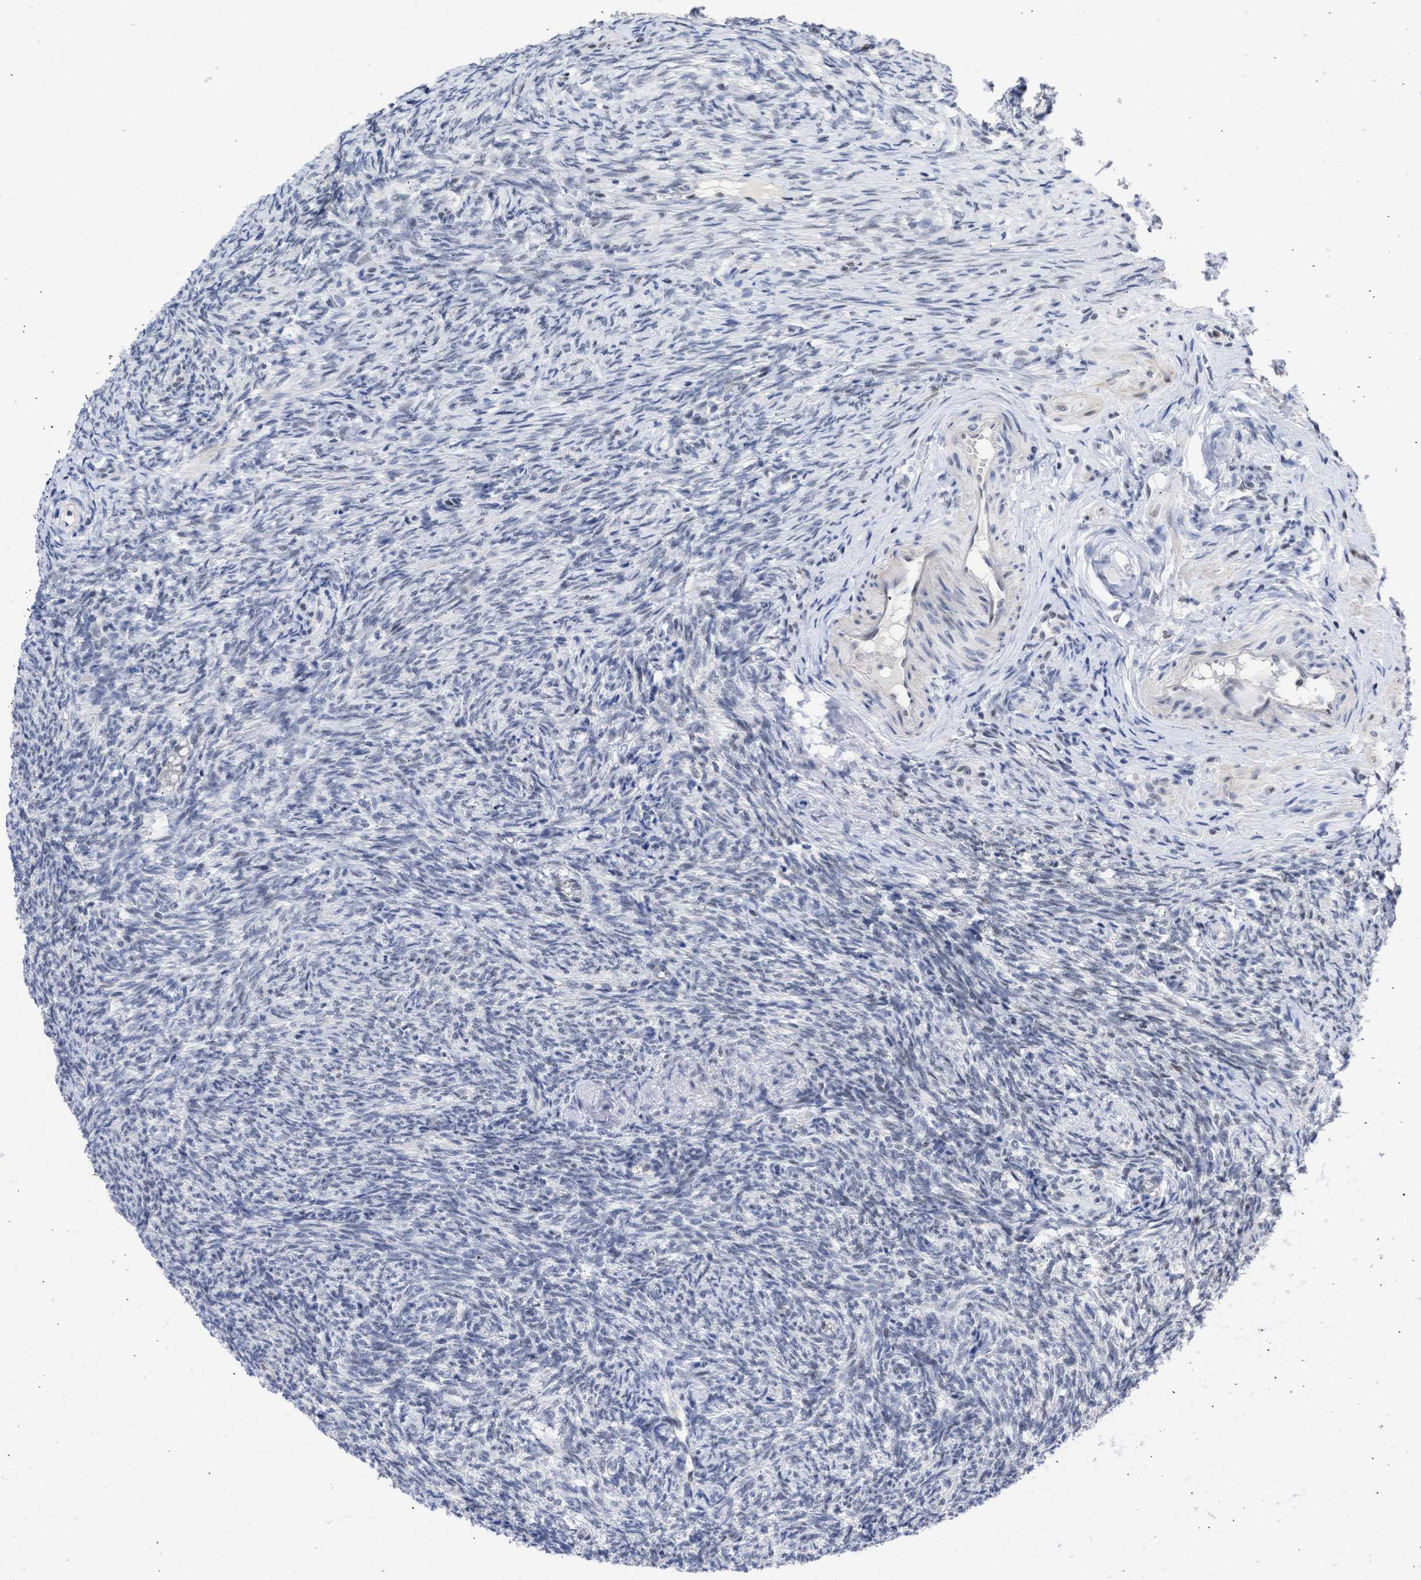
{"staining": {"intensity": "strong", "quantity": ">75%", "location": "nuclear"}, "tissue": "ovary", "cell_type": "Follicle cells", "image_type": "normal", "snomed": [{"axis": "morphology", "description": "Normal tissue, NOS"}, {"axis": "topography", "description": "Ovary"}], "caption": "Ovary stained with DAB immunohistochemistry (IHC) exhibits high levels of strong nuclear expression in about >75% of follicle cells. The protein of interest is stained brown, and the nuclei are stained in blue (DAB IHC with brightfield microscopy, high magnification).", "gene": "DDX41", "patient": {"sex": "female", "age": 41}}